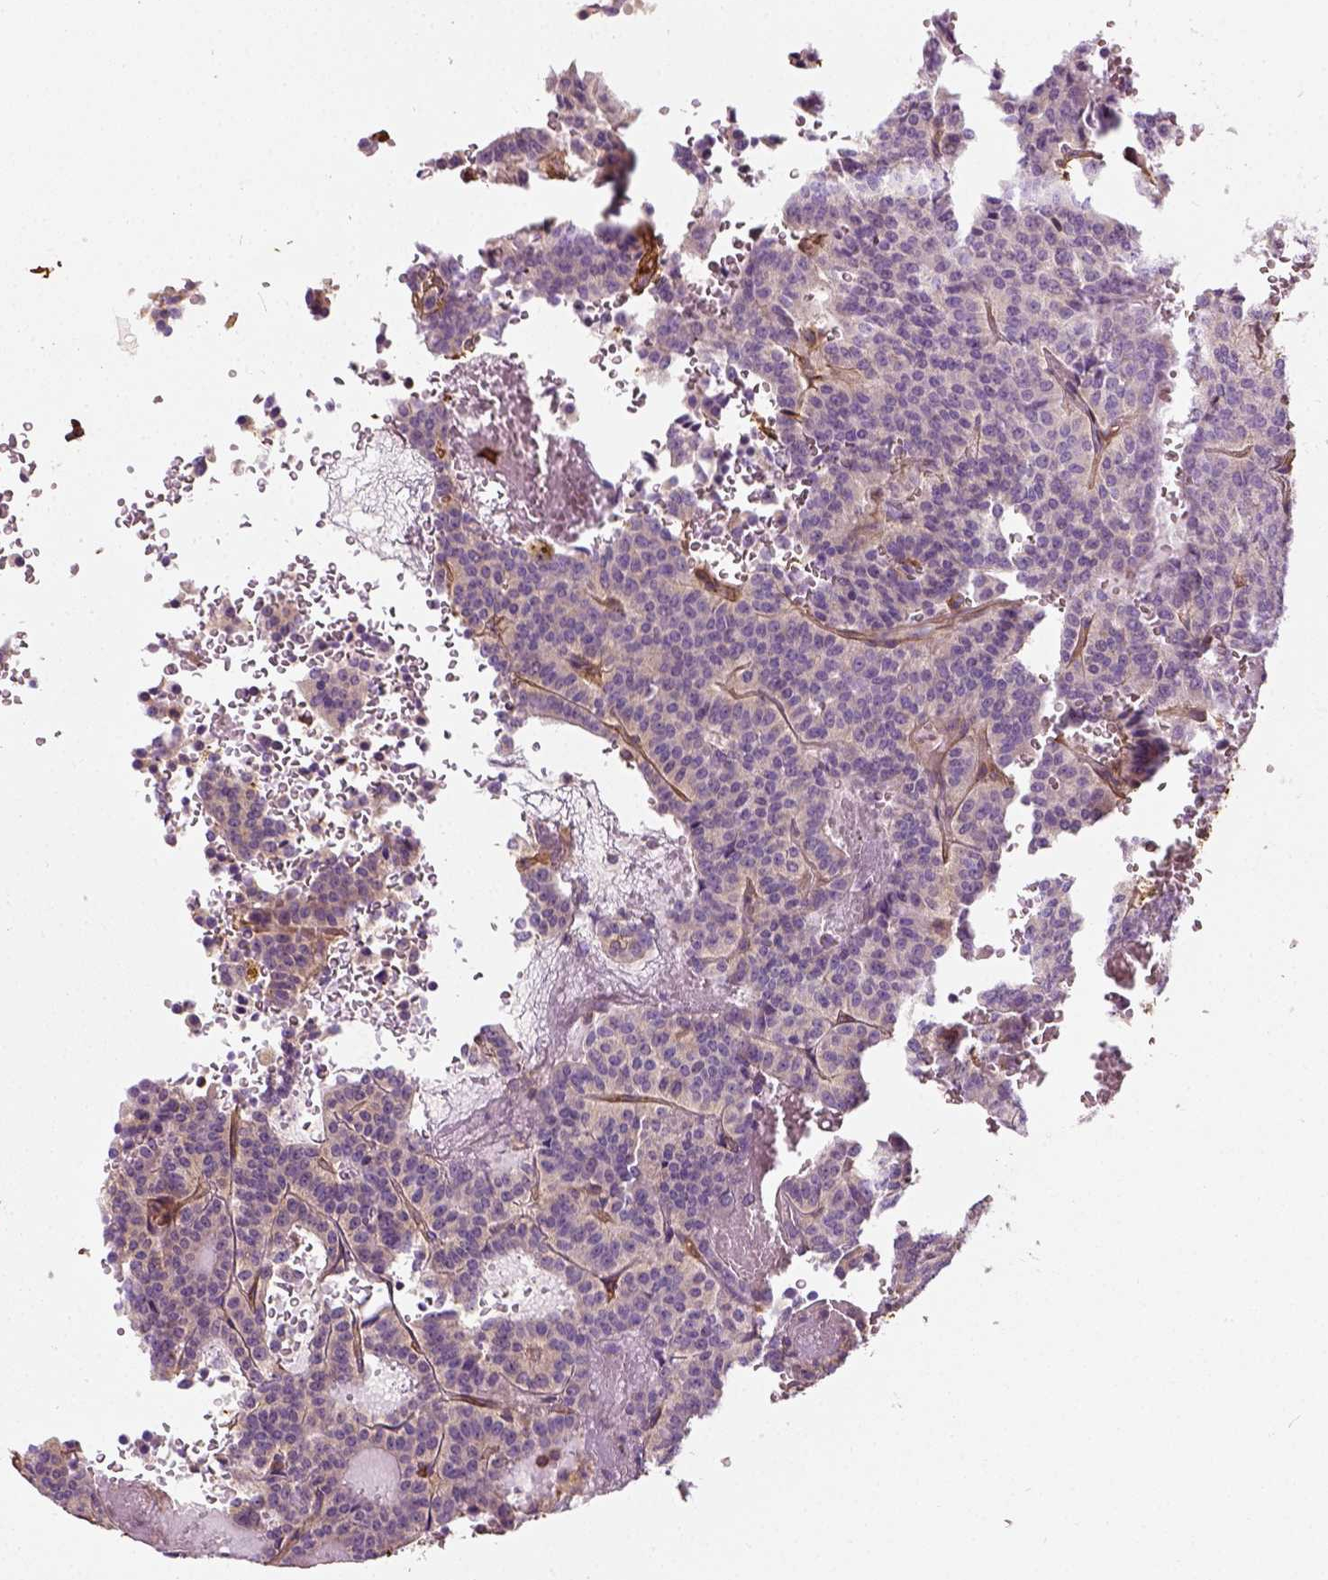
{"staining": {"intensity": "negative", "quantity": "none", "location": "none"}, "tissue": "carcinoid", "cell_type": "Tumor cells", "image_type": "cancer", "snomed": [{"axis": "morphology", "description": "Carcinoid, malignant, NOS"}, {"axis": "topography", "description": "Lung"}], "caption": "Carcinoid (malignant) was stained to show a protein in brown. There is no significant positivity in tumor cells.", "gene": "COL6A2", "patient": {"sex": "male", "age": 70}}